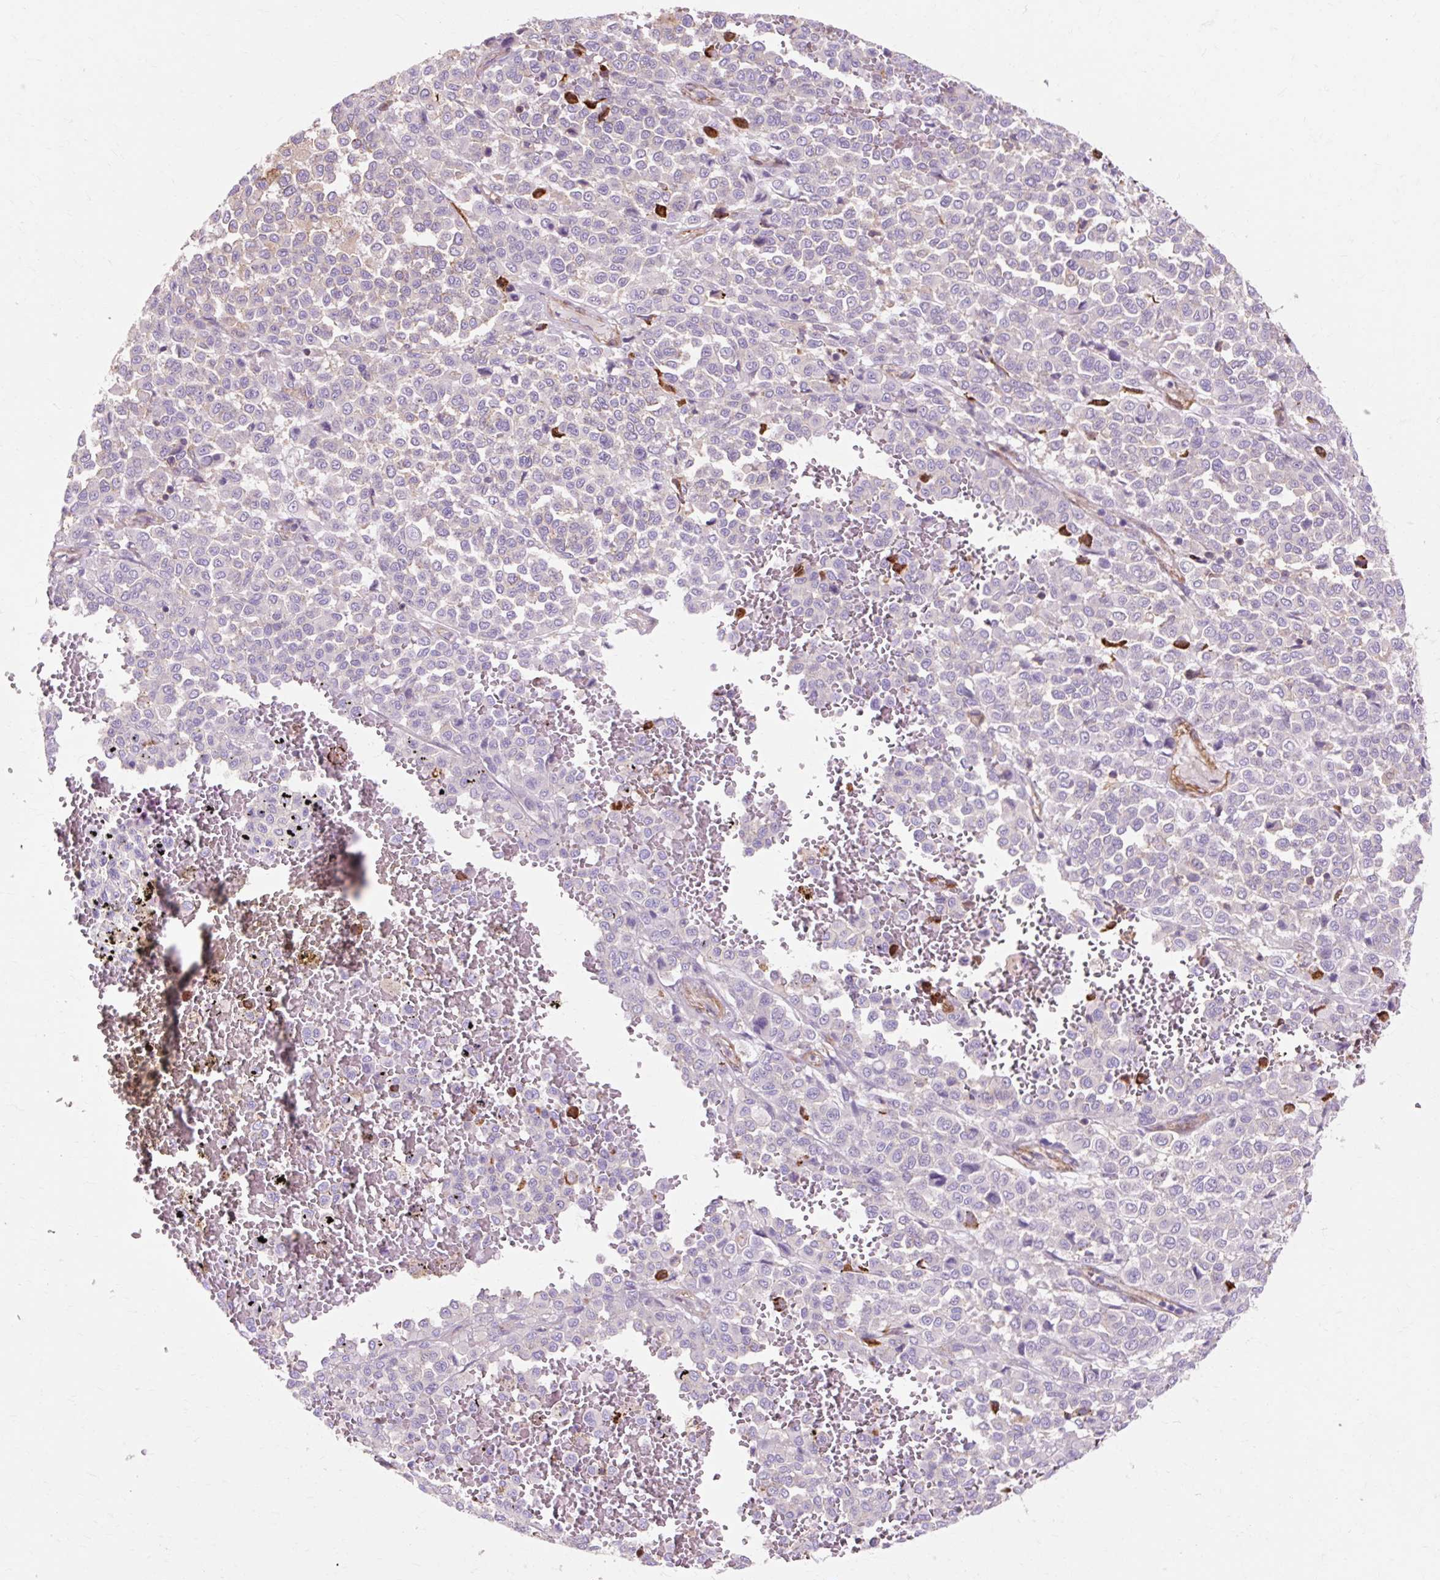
{"staining": {"intensity": "negative", "quantity": "none", "location": "none"}, "tissue": "melanoma", "cell_type": "Tumor cells", "image_type": "cancer", "snomed": [{"axis": "morphology", "description": "Malignant melanoma, Metastatic site"}, {"axis": "topography", "description": "Pancreas"}], "caption": "There is no significant staining in tumor cells of malignant melanoma (metastatic site).", "gene": "TBC1D2B", "patient": {"sex": "female", "age": 30}}